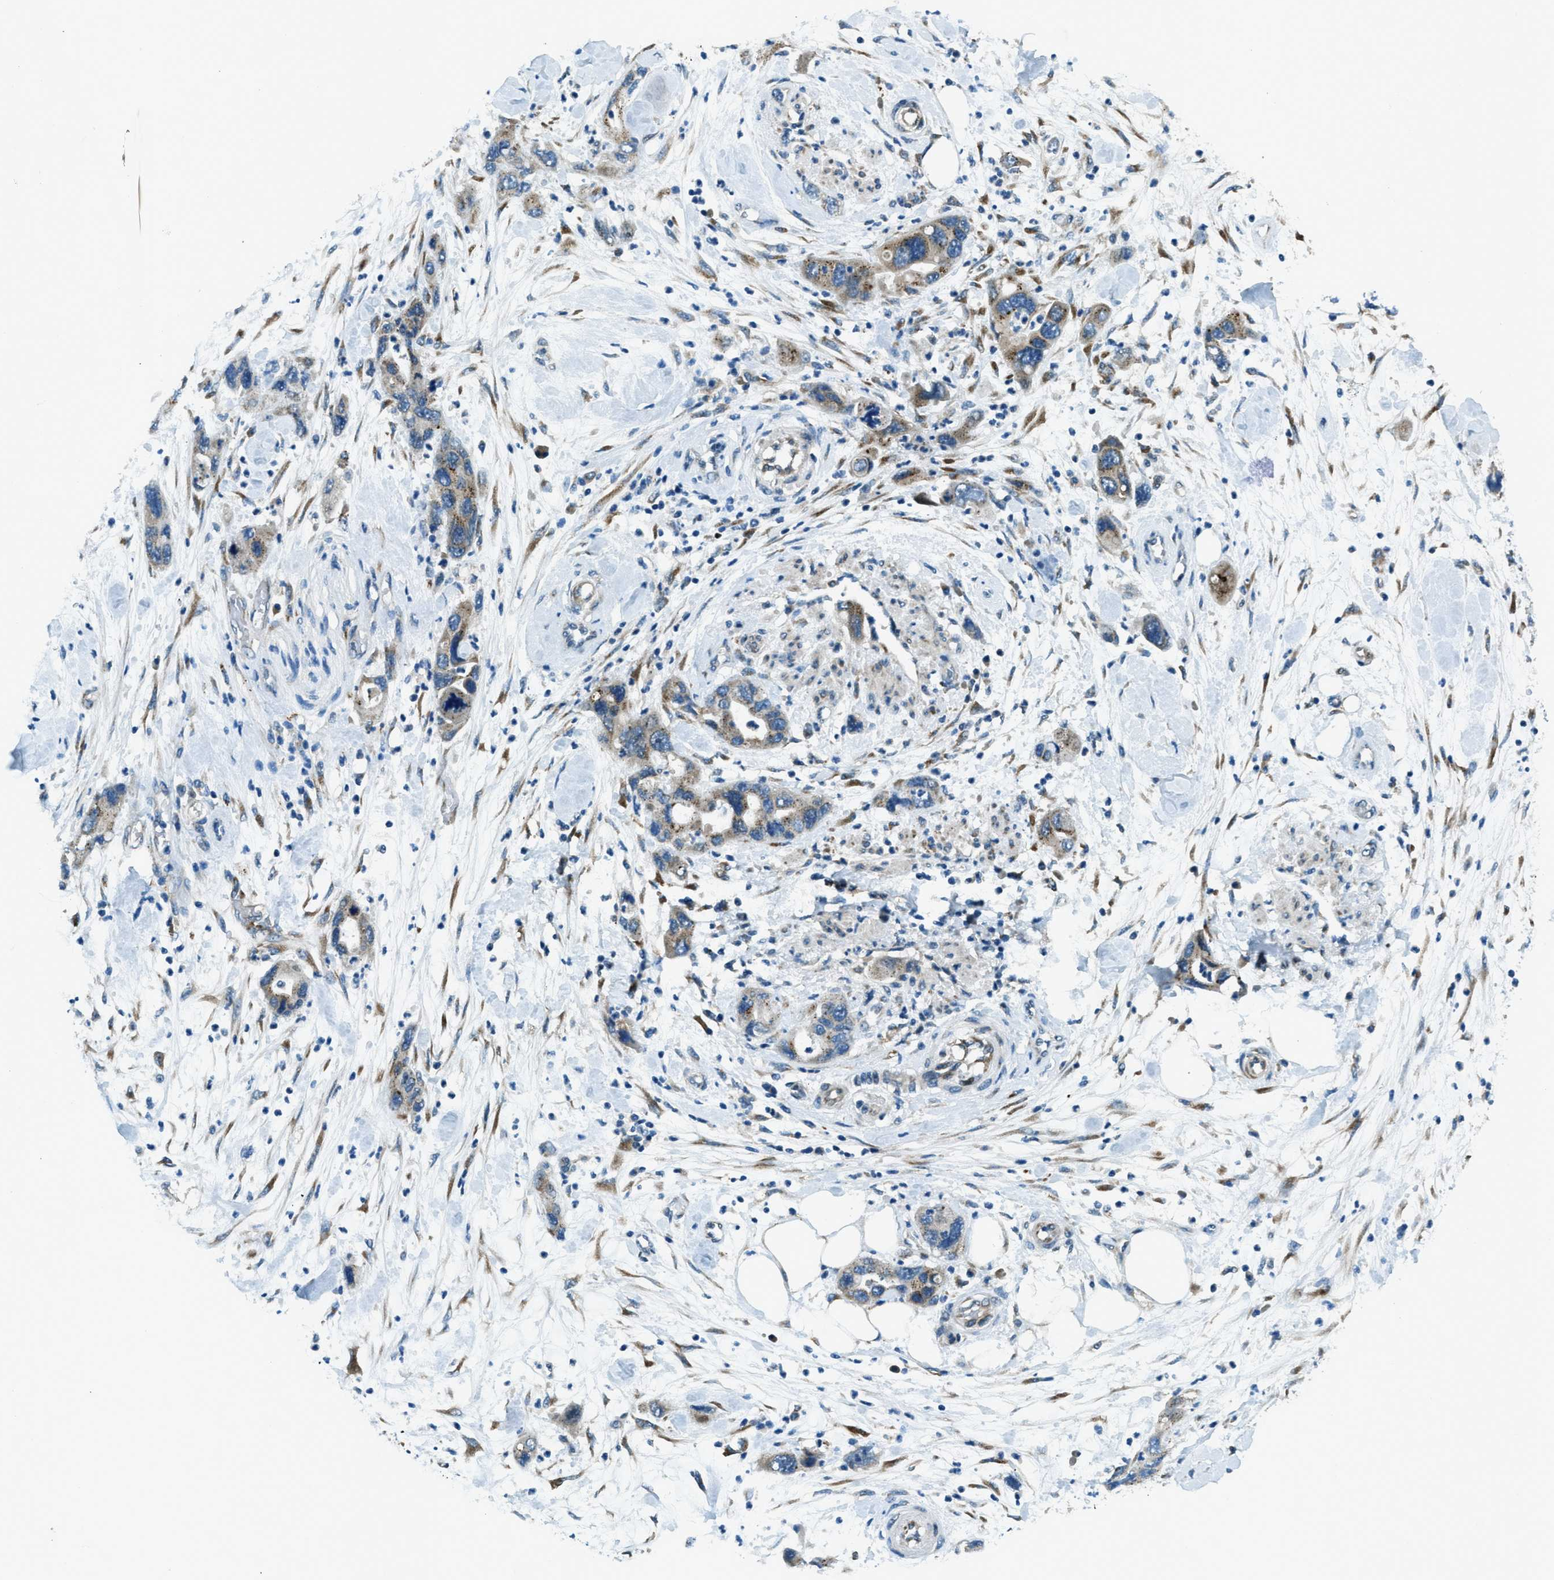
{"staining": {"intensity": "moderate", "quantity": ">75%", "location": "cytoplasmic/membranous"}, "tissue": "pancreatic cancer", "cell_type": "Tumor cells", "image_type": "cancer", "snomed": [{"axis": "morphology", "description": "Normal tissue, NOS"}, {"axis": "morphology", "description": "Adenocarcinoma, NOS"}, {"axis": "topography", "description": "Pancreas"}], "caption": "IHC of human pancreatic cancer displays medium levels of moderate cytoplasmic/membranous staining in about >75% of tumor cells.", "gene": "GINM1", "patient": {"sex": "female", "age": 71}}